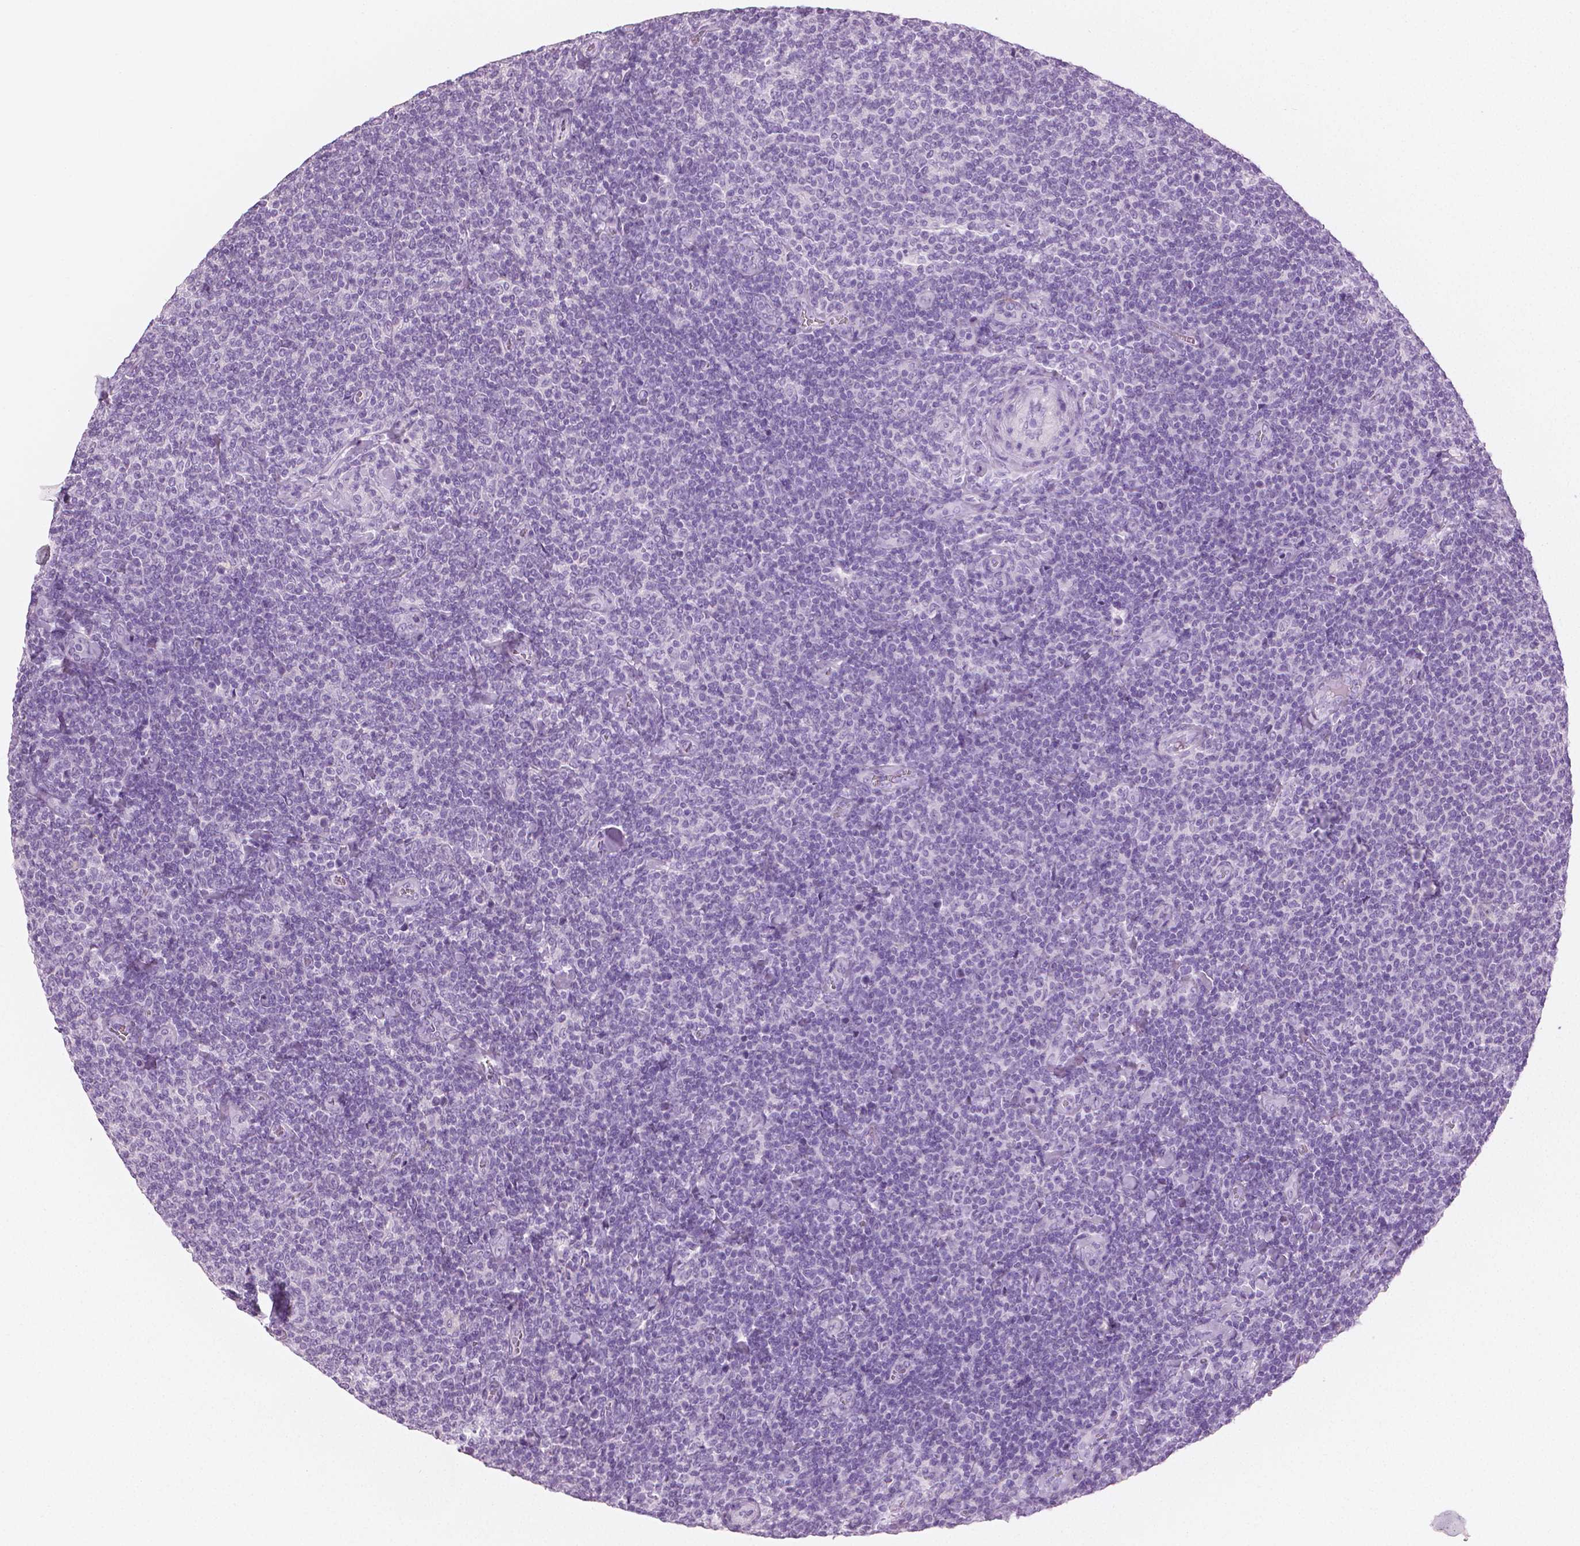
{"staining": {"intensity": "negative", "quantity": "none", "location": "none"}, "tissue": "lymphoma", "cell_type": "Tumor cells", "image_type": "cancer", "snomed": [{"axis": "morphology", "description": "Malignant lymphoma, non-Hodgkin's type, Low grade"}, {"axis": "topography", "description": "Lymph node"}], "caption": "The image shows no staining of tumor cells in lymphoma.", "gene": "PLIN4", "patient": {"sex": "male", "age": 52}}